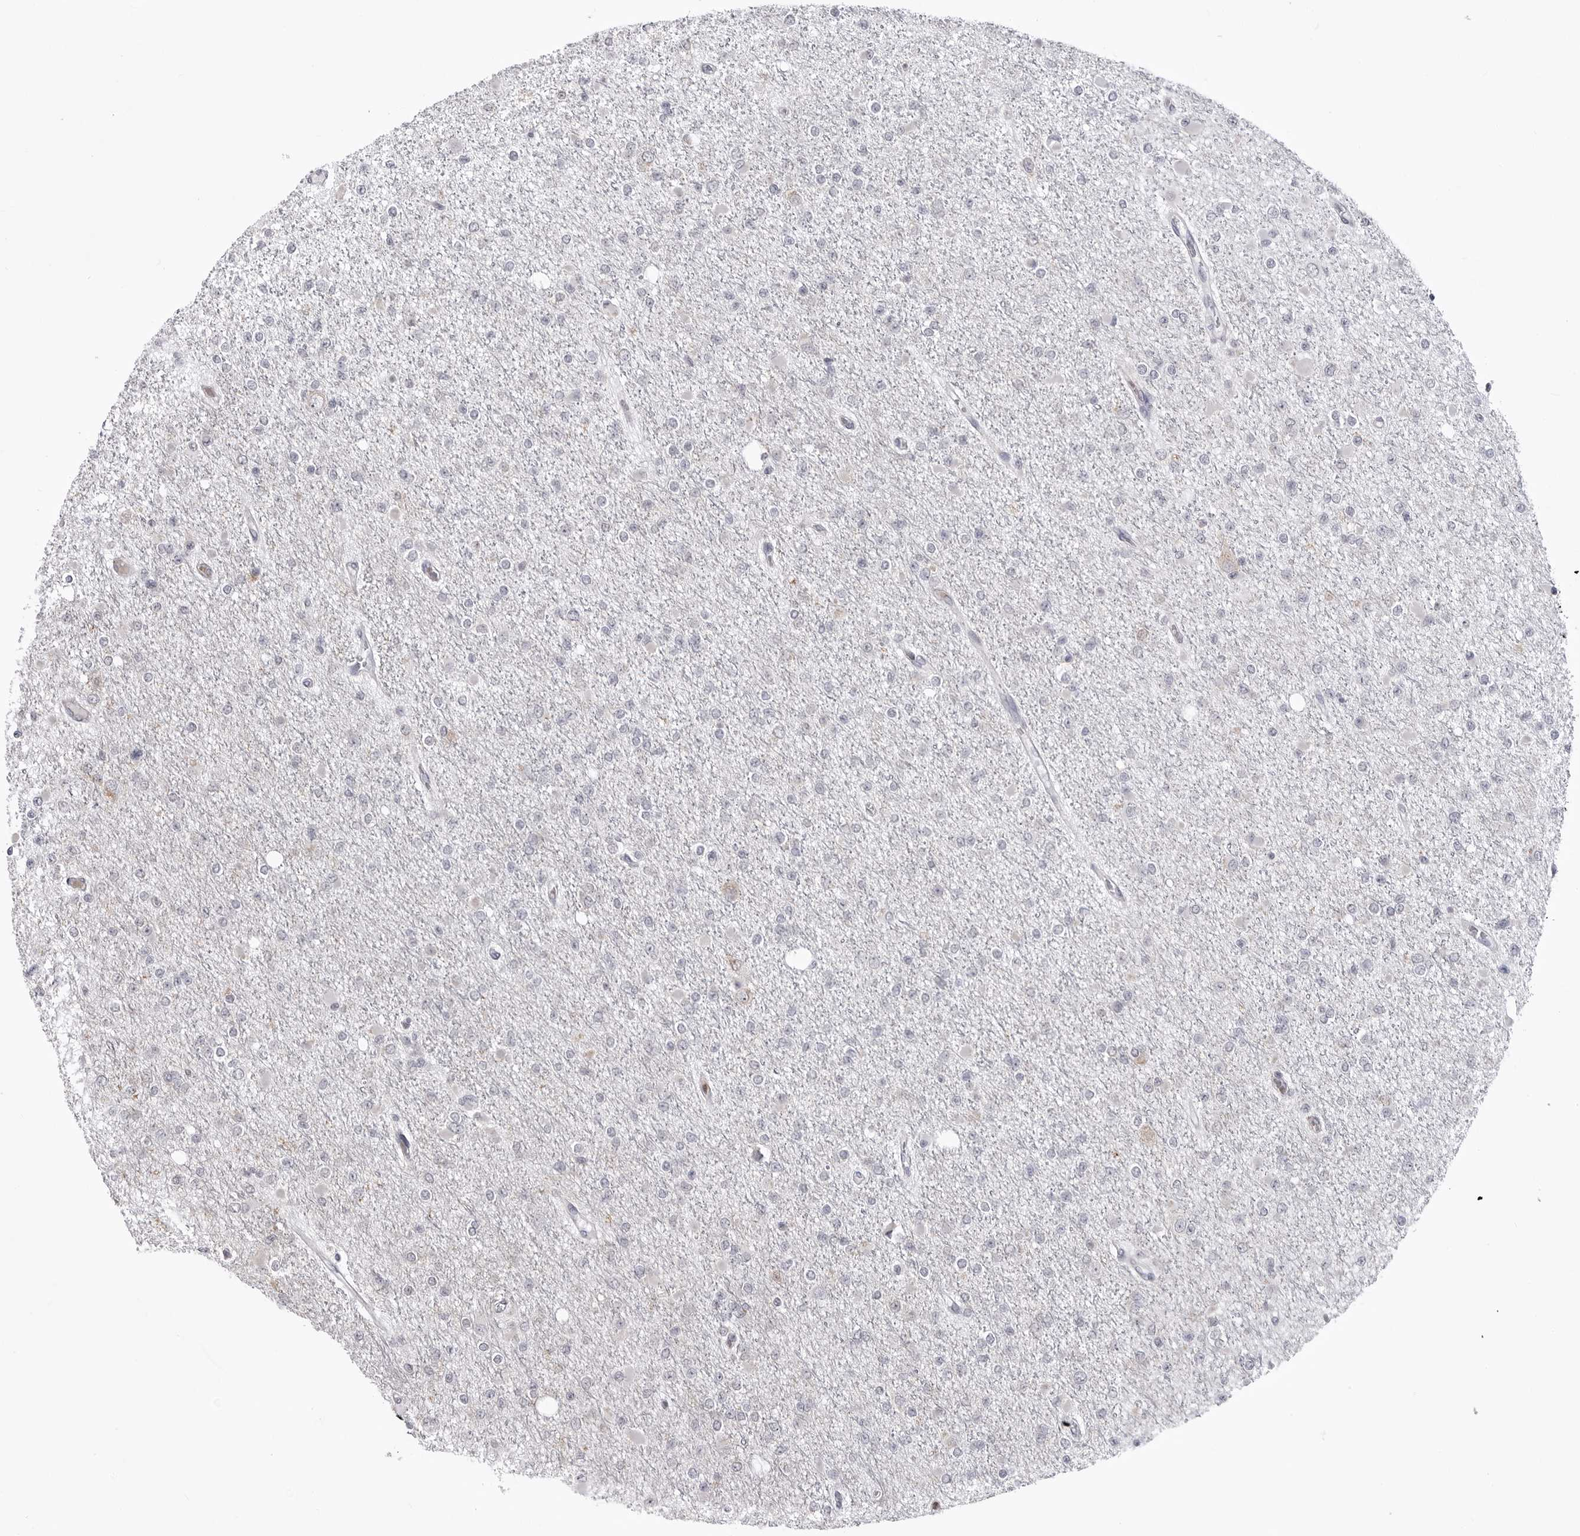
{"staining": {"intensity": "negative", "quantity": "none", "location": "none"}, "tissue": "glioma", "cell_type": "Tumor cells", "image_type": "cancer", "snomed": [{"axis": "morphology", "description": "Glioma, malignant, Low grade"}, {"axis": "topography", "description": "Brain"}], "caption": "There is no significant staining in tumor cells of glioma.", "gene": "STAP2", "patient": {"sex": "female", "age": 22}}